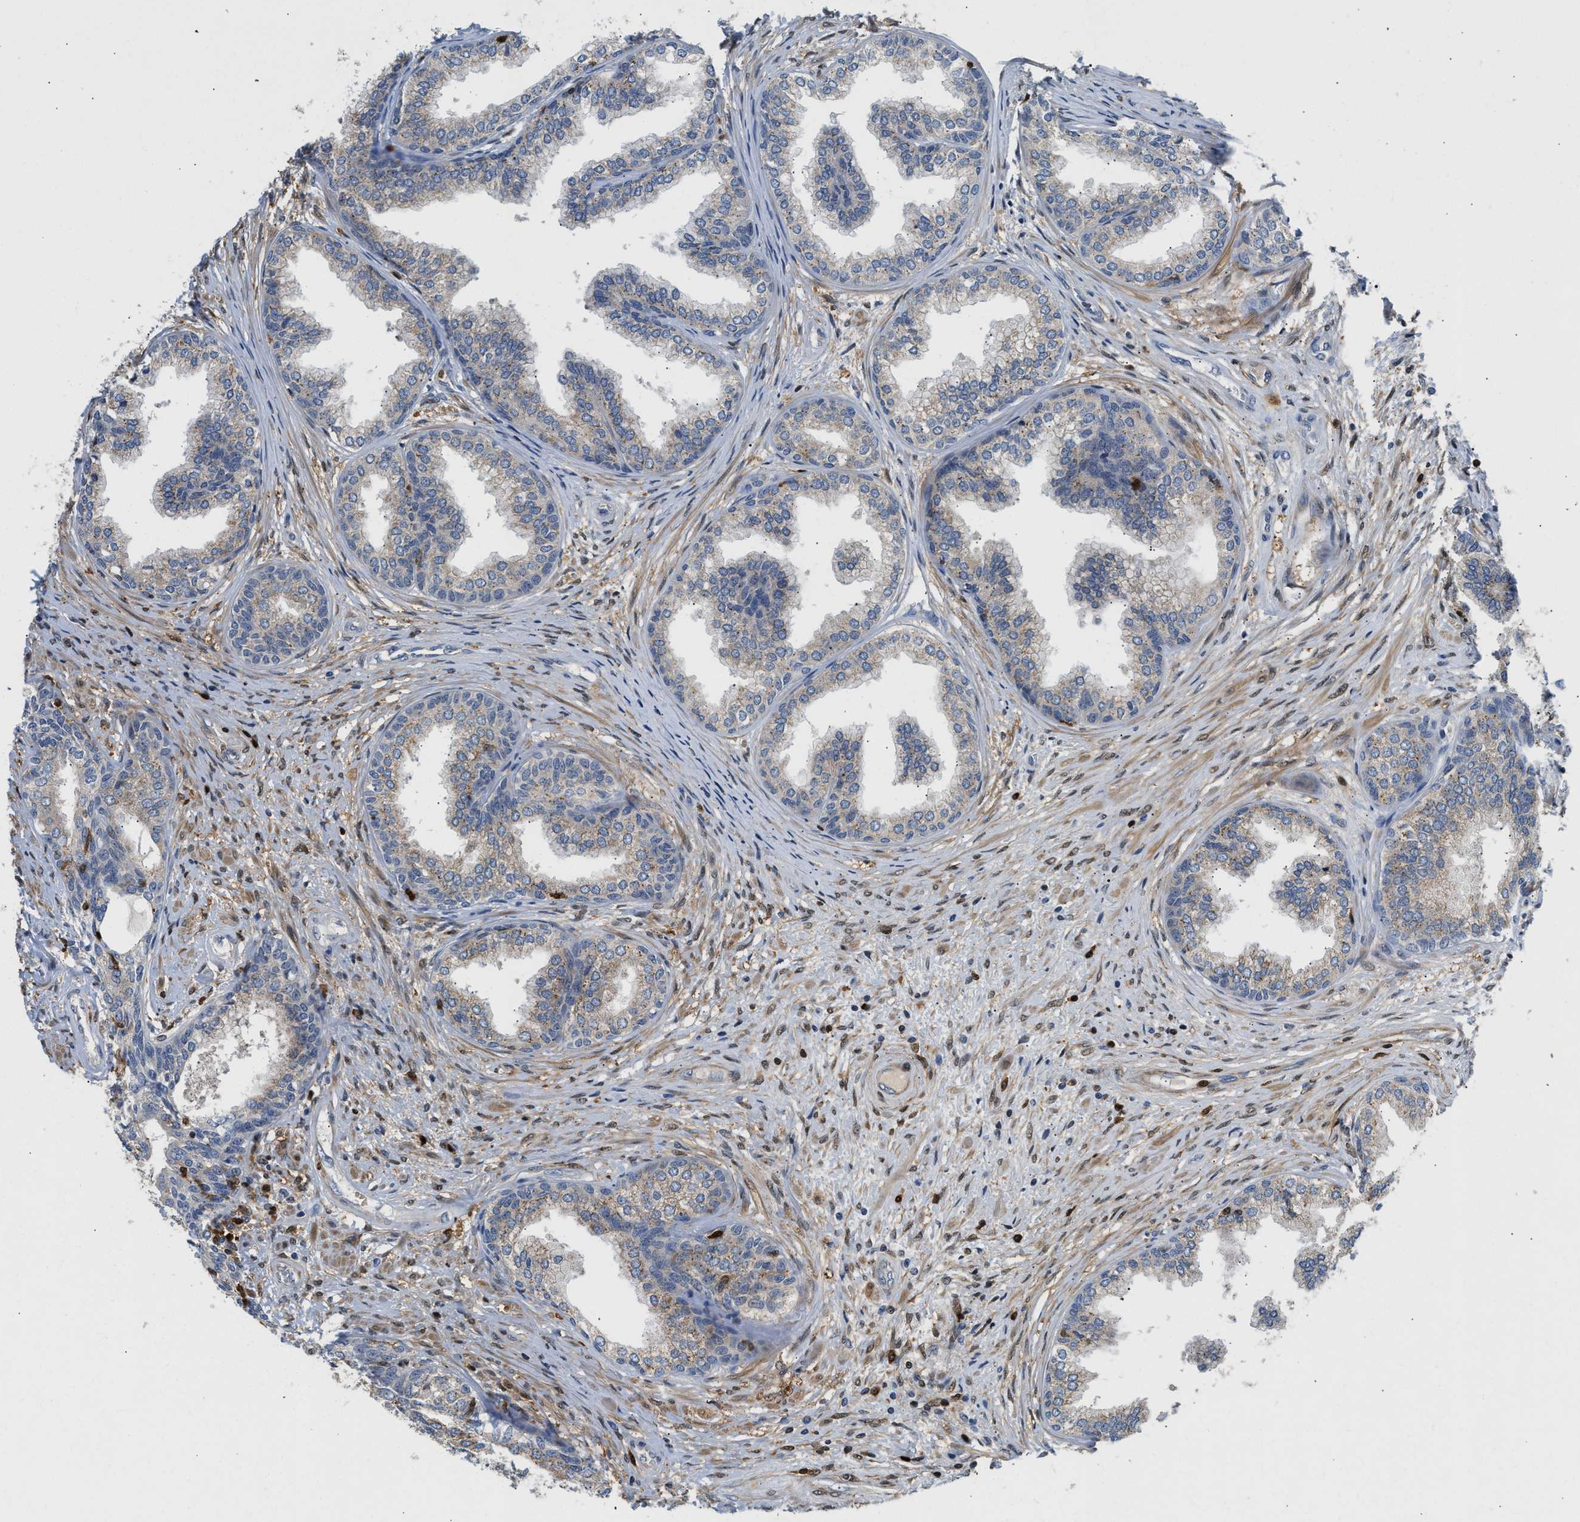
{"staining": {"intensity": "weak", "quantity": "25%-75%", "location": "cytoplasmic/membranous"}, "tissue": "prostate", "cell_type": "Glandular cells", "image_type": "normal", "snomed": [{"axis": "morphology", "description": "Normal tissue, NOS"}, {"axis": "topography", "description": "Prostate"}], "caption": "Glandular cells reveal weak cytoplasmic/membranous positivity in about 25%-75% of cells in normal prostate.", "gene": "SLIT2", "patient": {"sex": "male", "age": 76}}